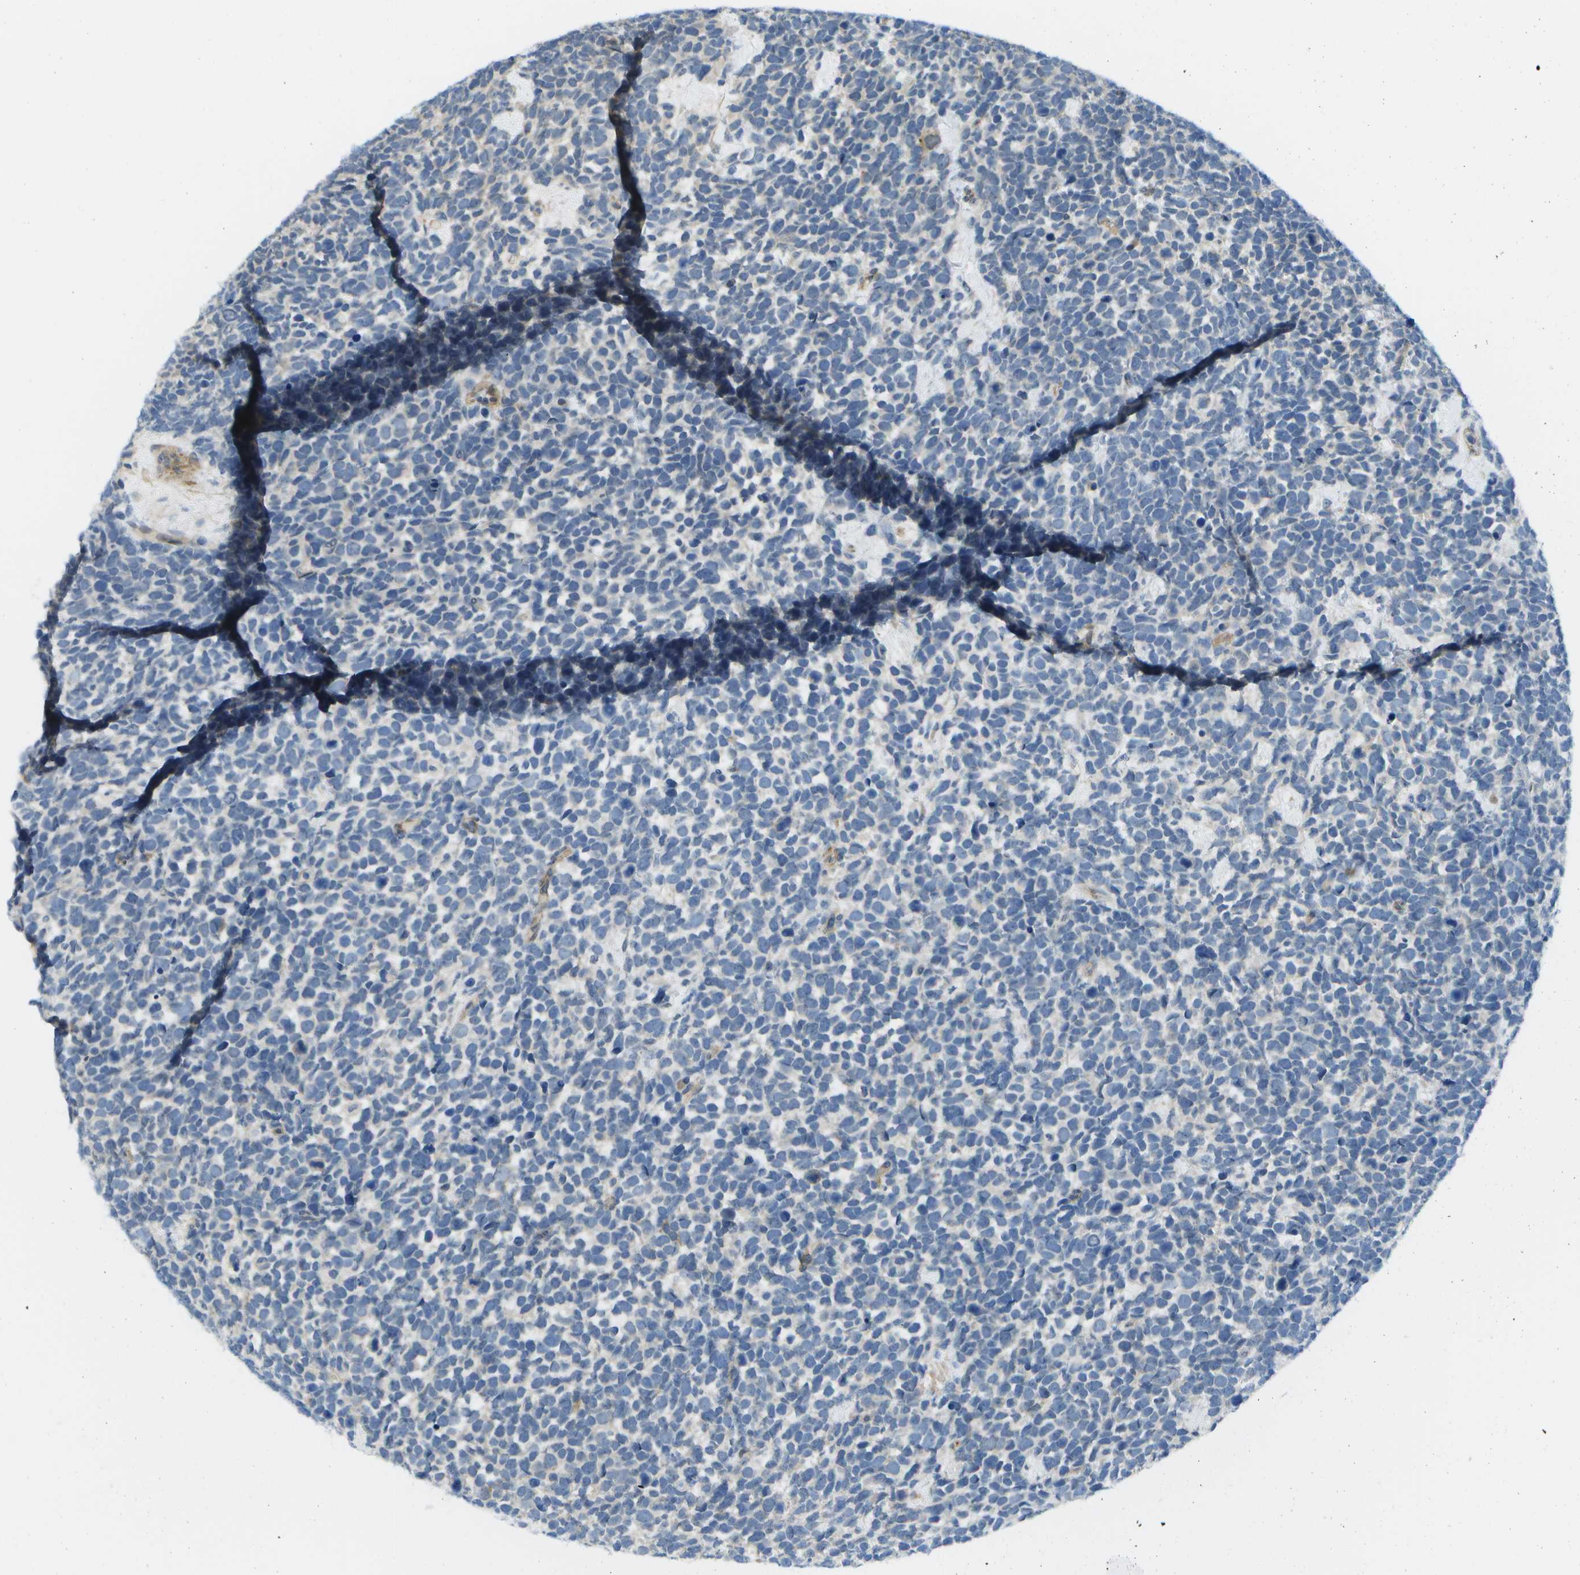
{"staining": {"intensity": "negative", "quantity": "none", "location": "none"}, "tissue": "urothelial cancer", "cell_type": "Tumor cells", "image_type": "cancer", "snomed": [{"axis": "morphology", "description": "Urothelial carcinoma, High grade"}, {"axis": "topography", "description": "Urinary bladder"}], "caption": "IHC image of urothelial carcinoma (high-grade) stained for a protein (brown), which reveals no expression in tumor cells.", "gene": "KIAA0040", "patient": {"sex": "female", "age": 82}}